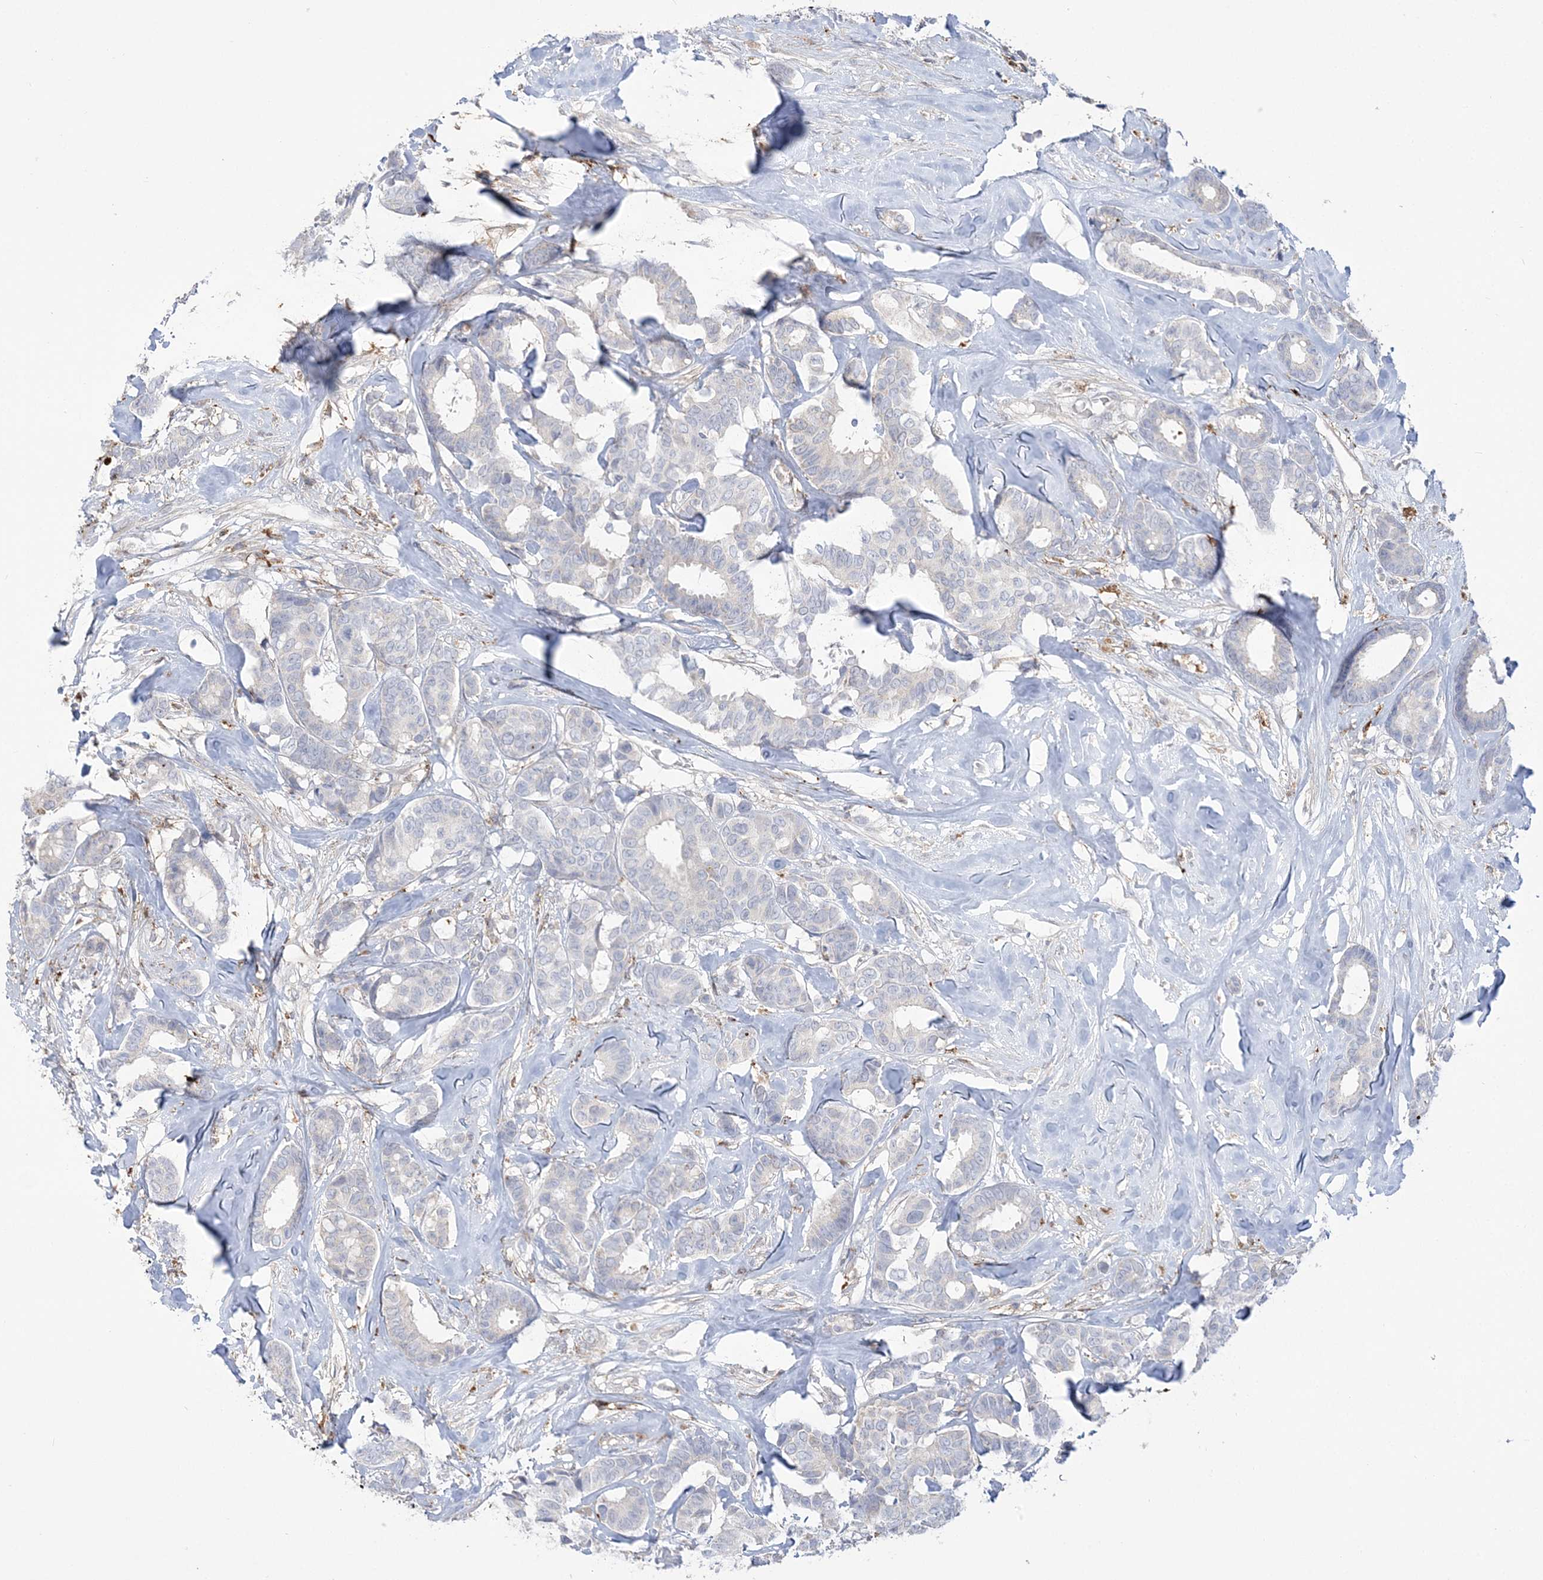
{"staining": {"intensity": "negative", "quantity": "none", "location": "none"}, "tissue": "breast cancer", "cell_type": "Tumor cells", "image_type": "cancer", "snomed": [{"axis": "morphology", "description": "Duct carcinoma"}, {"axis": "topography", "description": "Breast"}], "caption": "The micrograph demonstrates no significant staining in tumor cells of breast infiltrating ductal carcinoma. (Immunohistochemistry (ihc), brightfield microscopy, high magnification).", "gene": "HAAO", "patient": {"sex": "female", "age": 87}}